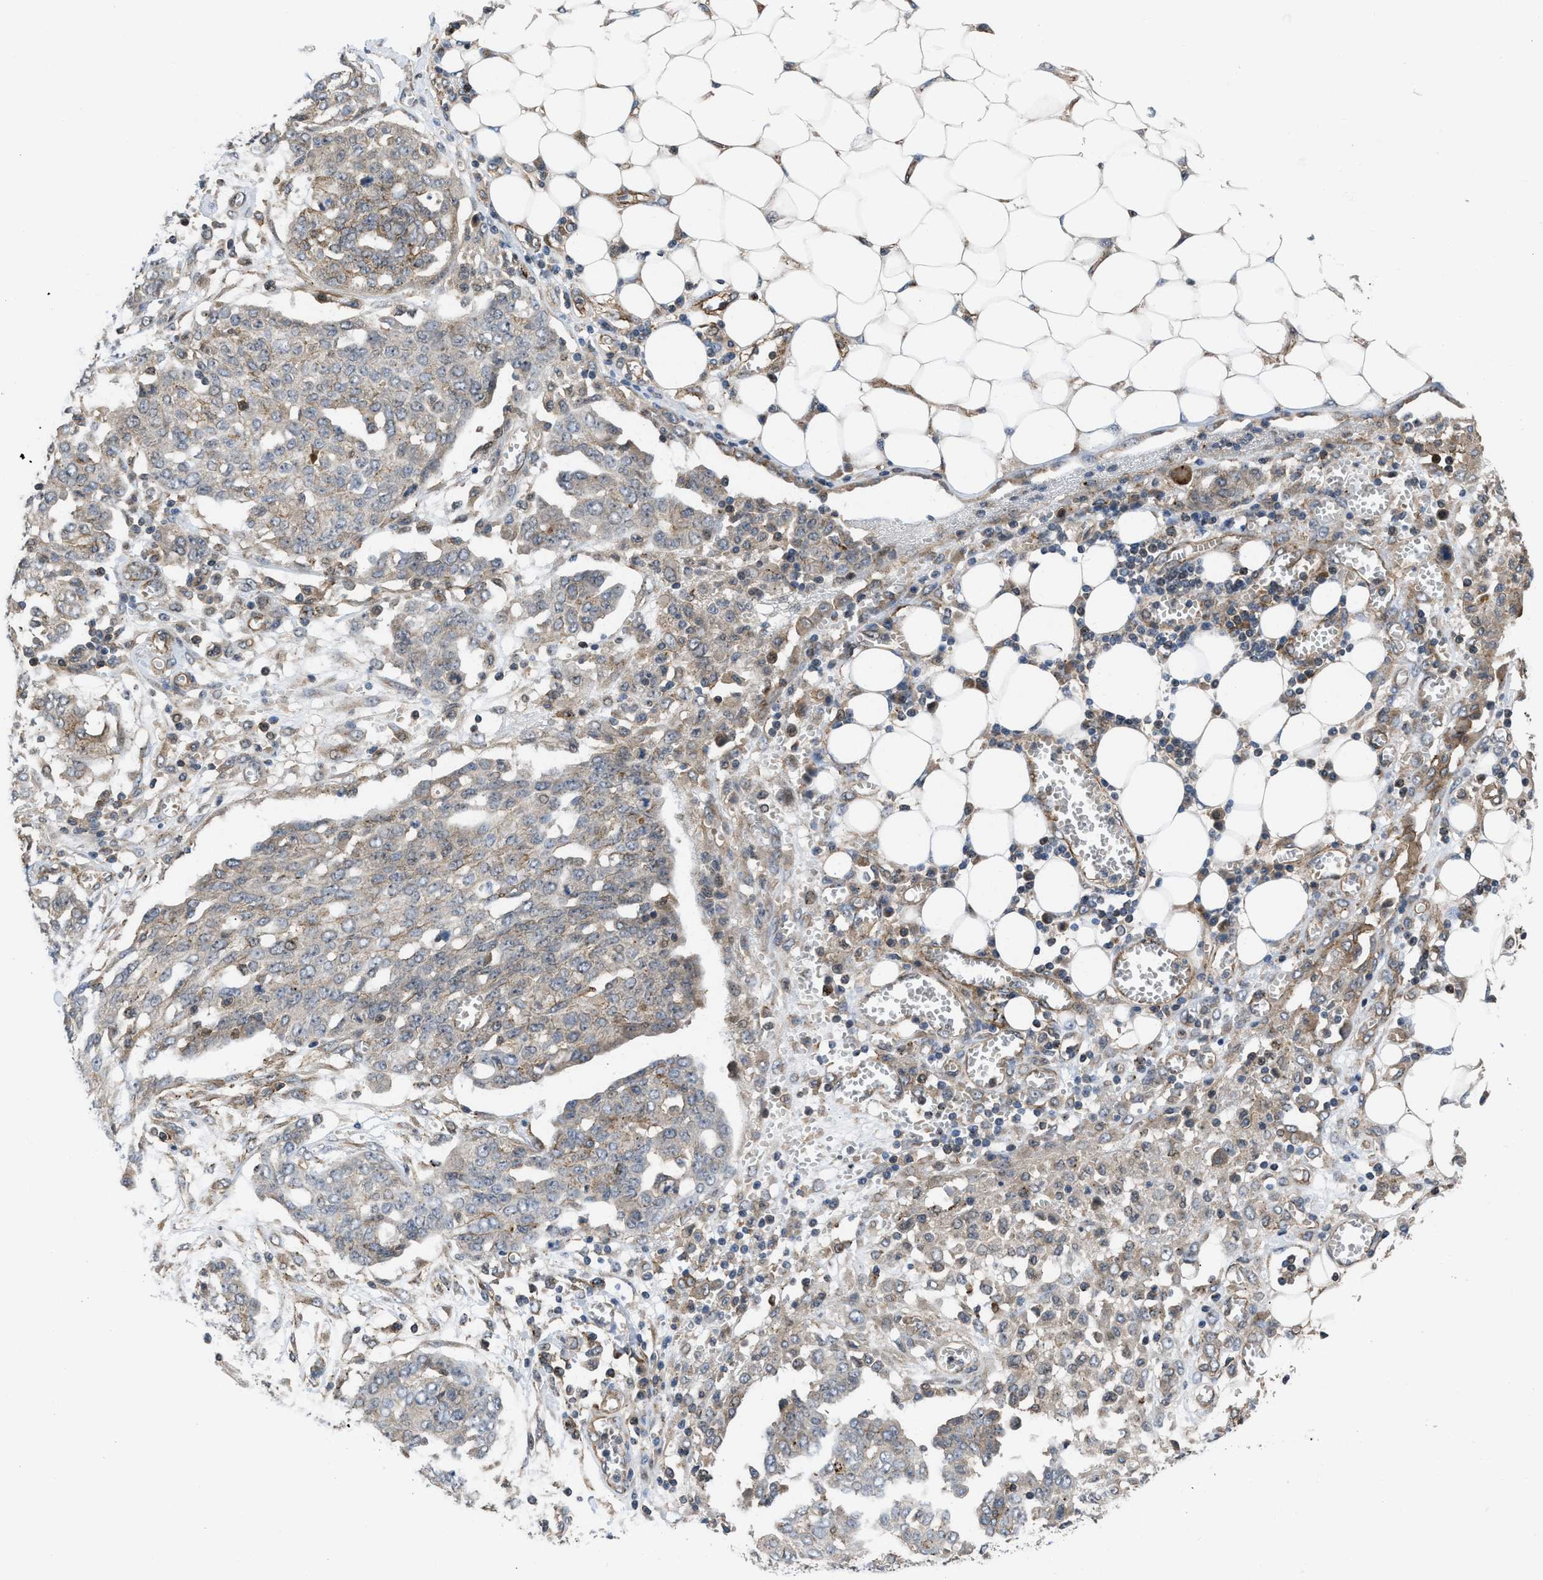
{"staining": {"intensity": "negative", "quantity": "none", "location": "none"}, "tissue": "ovarian cancer", "cell_type": "Tumor cells", "image_type": "cancer", "snomed": [{"axis": "morphology", "description": "Cystadenocarcinoma, serous, NOS"}, {"axis": "topography", "description": "Soft tissue"}, {"axis": "topography", "description": "Ovary"}], "caption": "The immunohistochemistry (IHC) photomicrograph has no significant expression in tumor cells of serous cystadenocarcinoma (ovarian) tissue.", "gene": "GPATCH2L", "patient": {"sex": "female", "age": 57}}